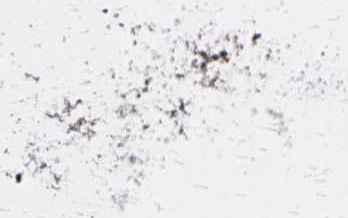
{"staining": {"intensity": "moderate", "quantity": ">75%", "location": "cytoplasmic/membranous,nuclear"}, "tissue": "cervical cancer", "cell_type": "Tumor cells", "image_type": "cancer", "snomed": [{"axis": "morphology", "description": "Squamous cell carcinoma, NOS"}, {"axis": "topography", "description": "Cervix"}], "caption": "Moderate cytoplasmic/membranous and nuclear positivity for a protein is seen in approximately >75% of tumor cells of squamous cell carcinoma (cervical) using IHC.", "gene": "MDH1", "patient": {"sex": "female", "age": 38}}